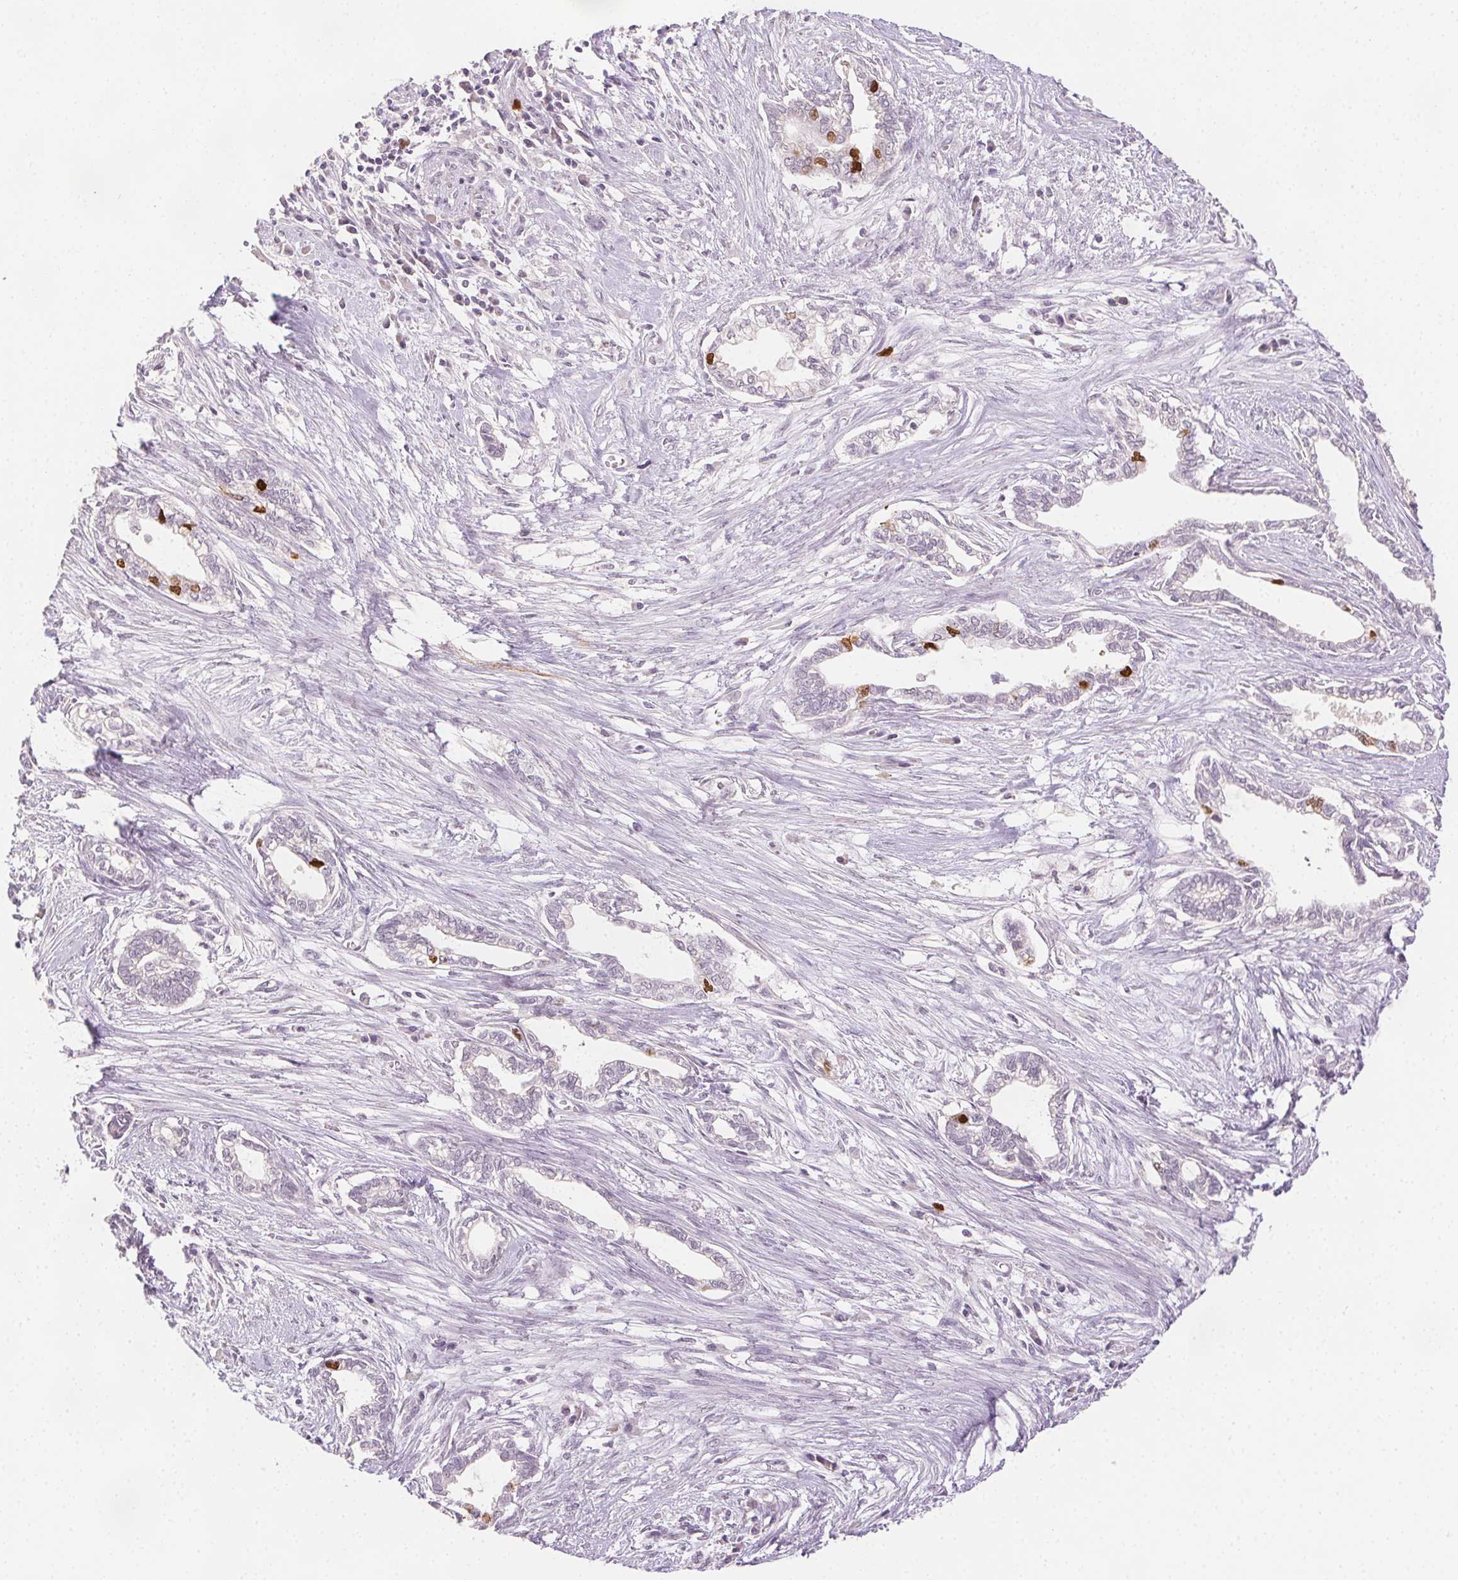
{"staining": {"intensity": "strong", "quantity": "<25%", "location": "nuclear"}, "tissue": "cervical cancer", "cell_type": "Tumor cells", "image_type": "cancer", "snomed": [{"axis": "morphology", "description": "Adenocarcinoma, NOS"}, {"axis": "topography", "description": "Cervix"}], "caption": "A brown stain labels strong nuclear expression of a protein in human cervical cancer tumor cells. (brown staining indicates protein expression, while blue staining denotes nuclei).", "gene": "ANLN", "patient": {"sex": "female", "age": 62}}